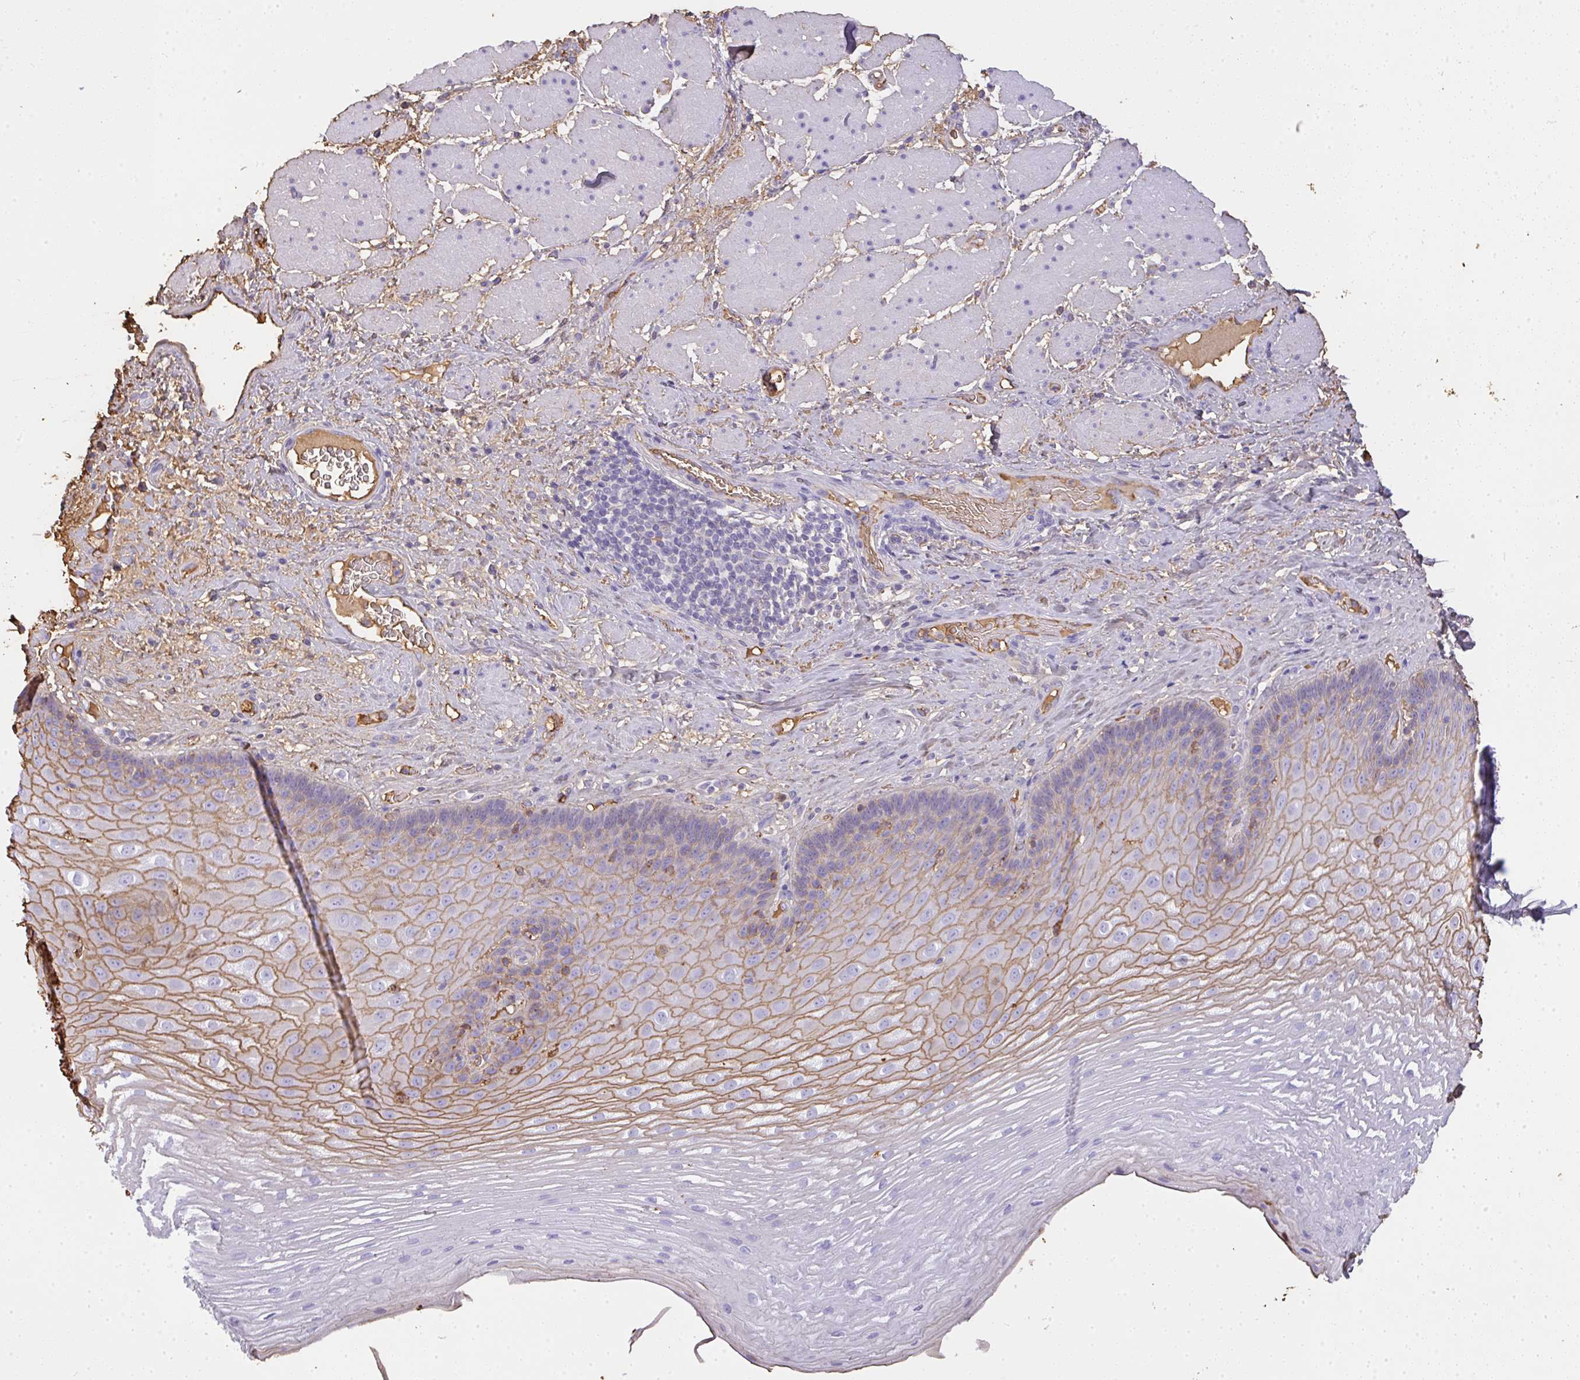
{"staining": {"intensity": "moderate", "quantity": "25%-75%", "location": "cytoplasmic/membranous"}, "tissue": "esophagus", "cell_type": "Squamous epithelial cells", "image_type": "normal", "snomed": [{"axis": "morphology", "description": "Normal tissue, NOS"}, {"axis": "topography", "description": "Esophagus"}], "caption": "Esophagus stained with DAB (3,3'-diaminobenzidine) IHC reveals medium levels of moderate cytoplasmic/membranous positivity in about 25%-75% of squamous epithelial cells.", "gene": "SMYD5", "patient": {"sex": "male", "age": 62}}